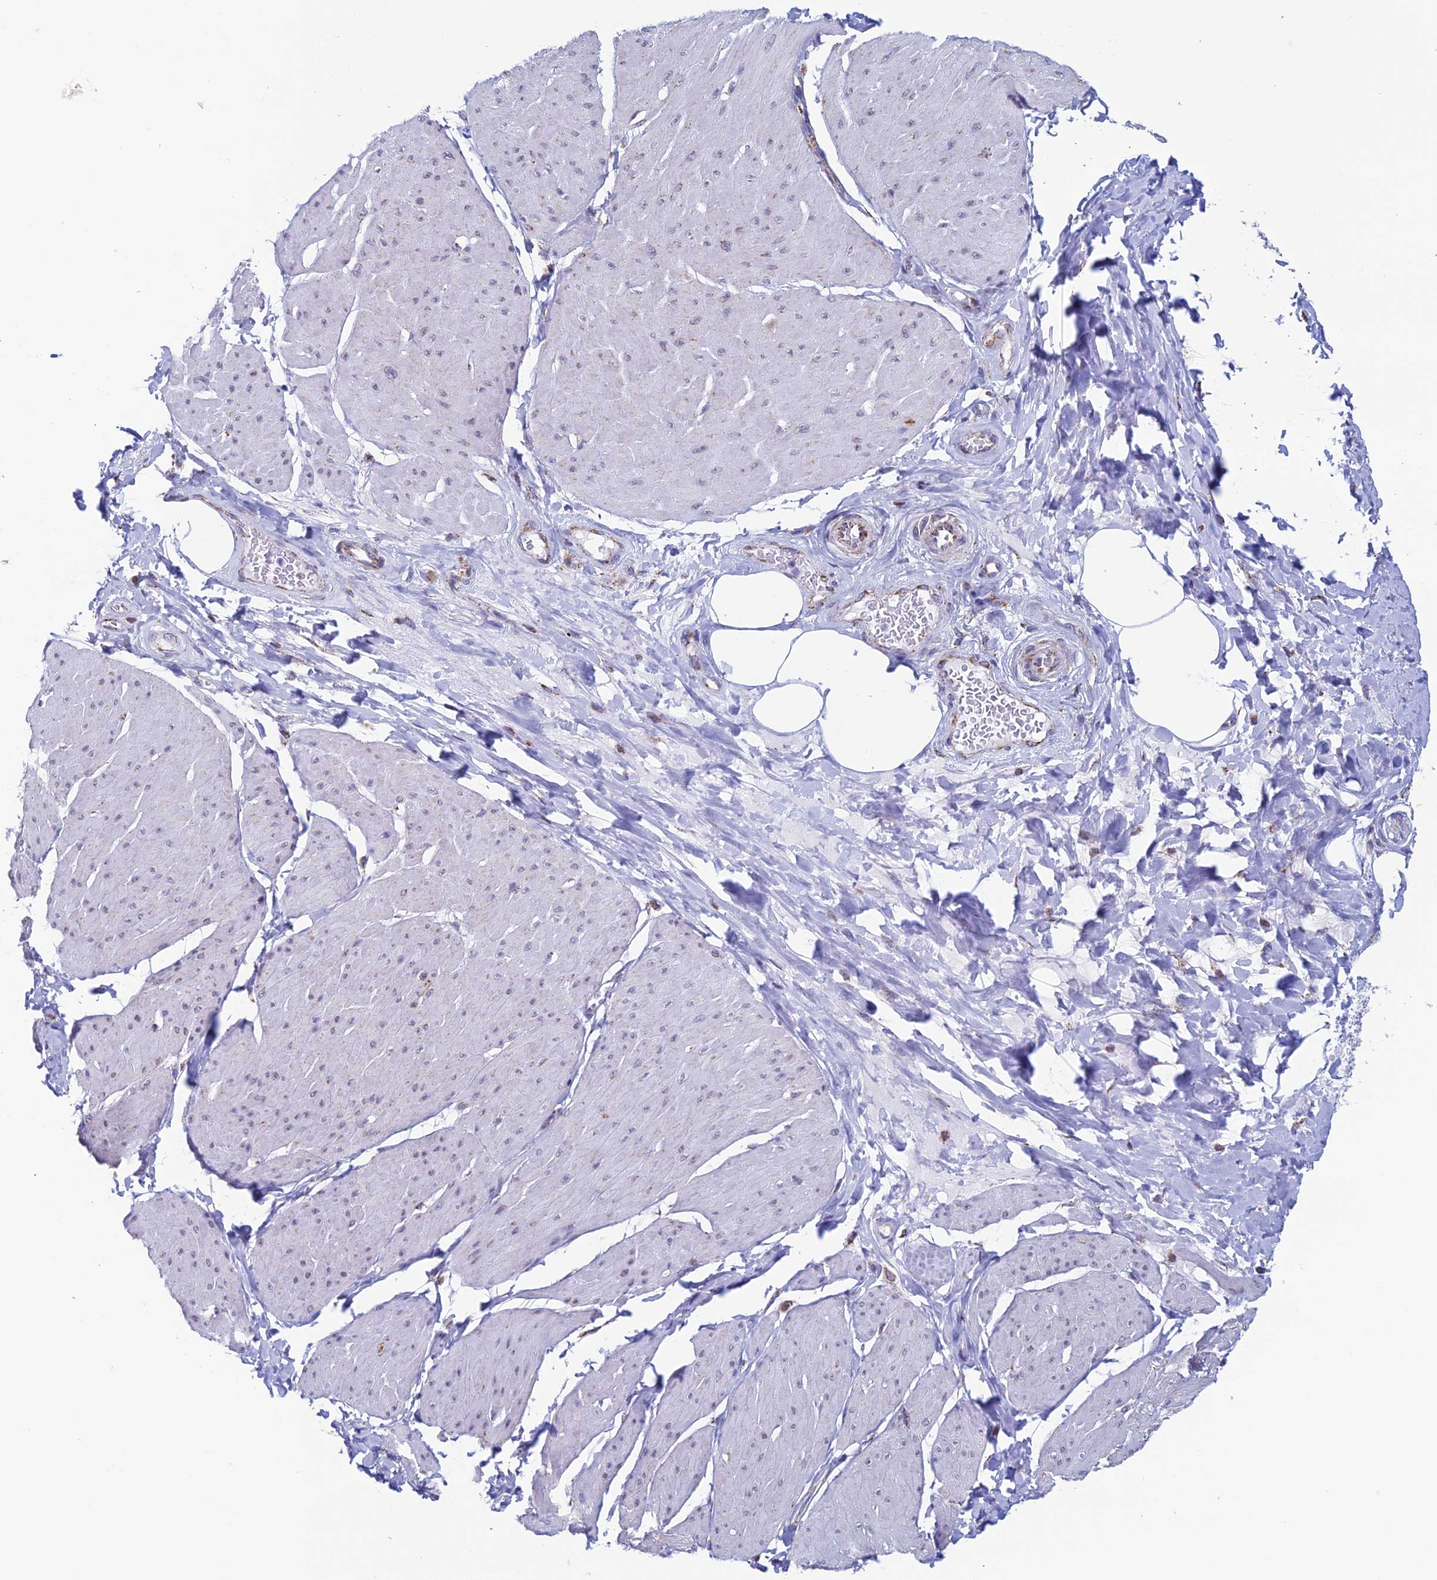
{"staining": {"intensity": "negative", "quantity": "none", "location": "none"}, "tissue": "smooth muscle", "cell_type": "Smooth muscle cells", "image_type": "normal", "snomed": [{"axis": "morphology", "description": "Urothelial carcinoma, High grade"}, {"axis": "topography", "description": "Urinary bladder"}], "caption": "The photomicrograph displays no significant staining in smooth muscle cells of smooth muscle.", "gene": "ZNG1A", "patient": {"sex": "male", "age": 46}}